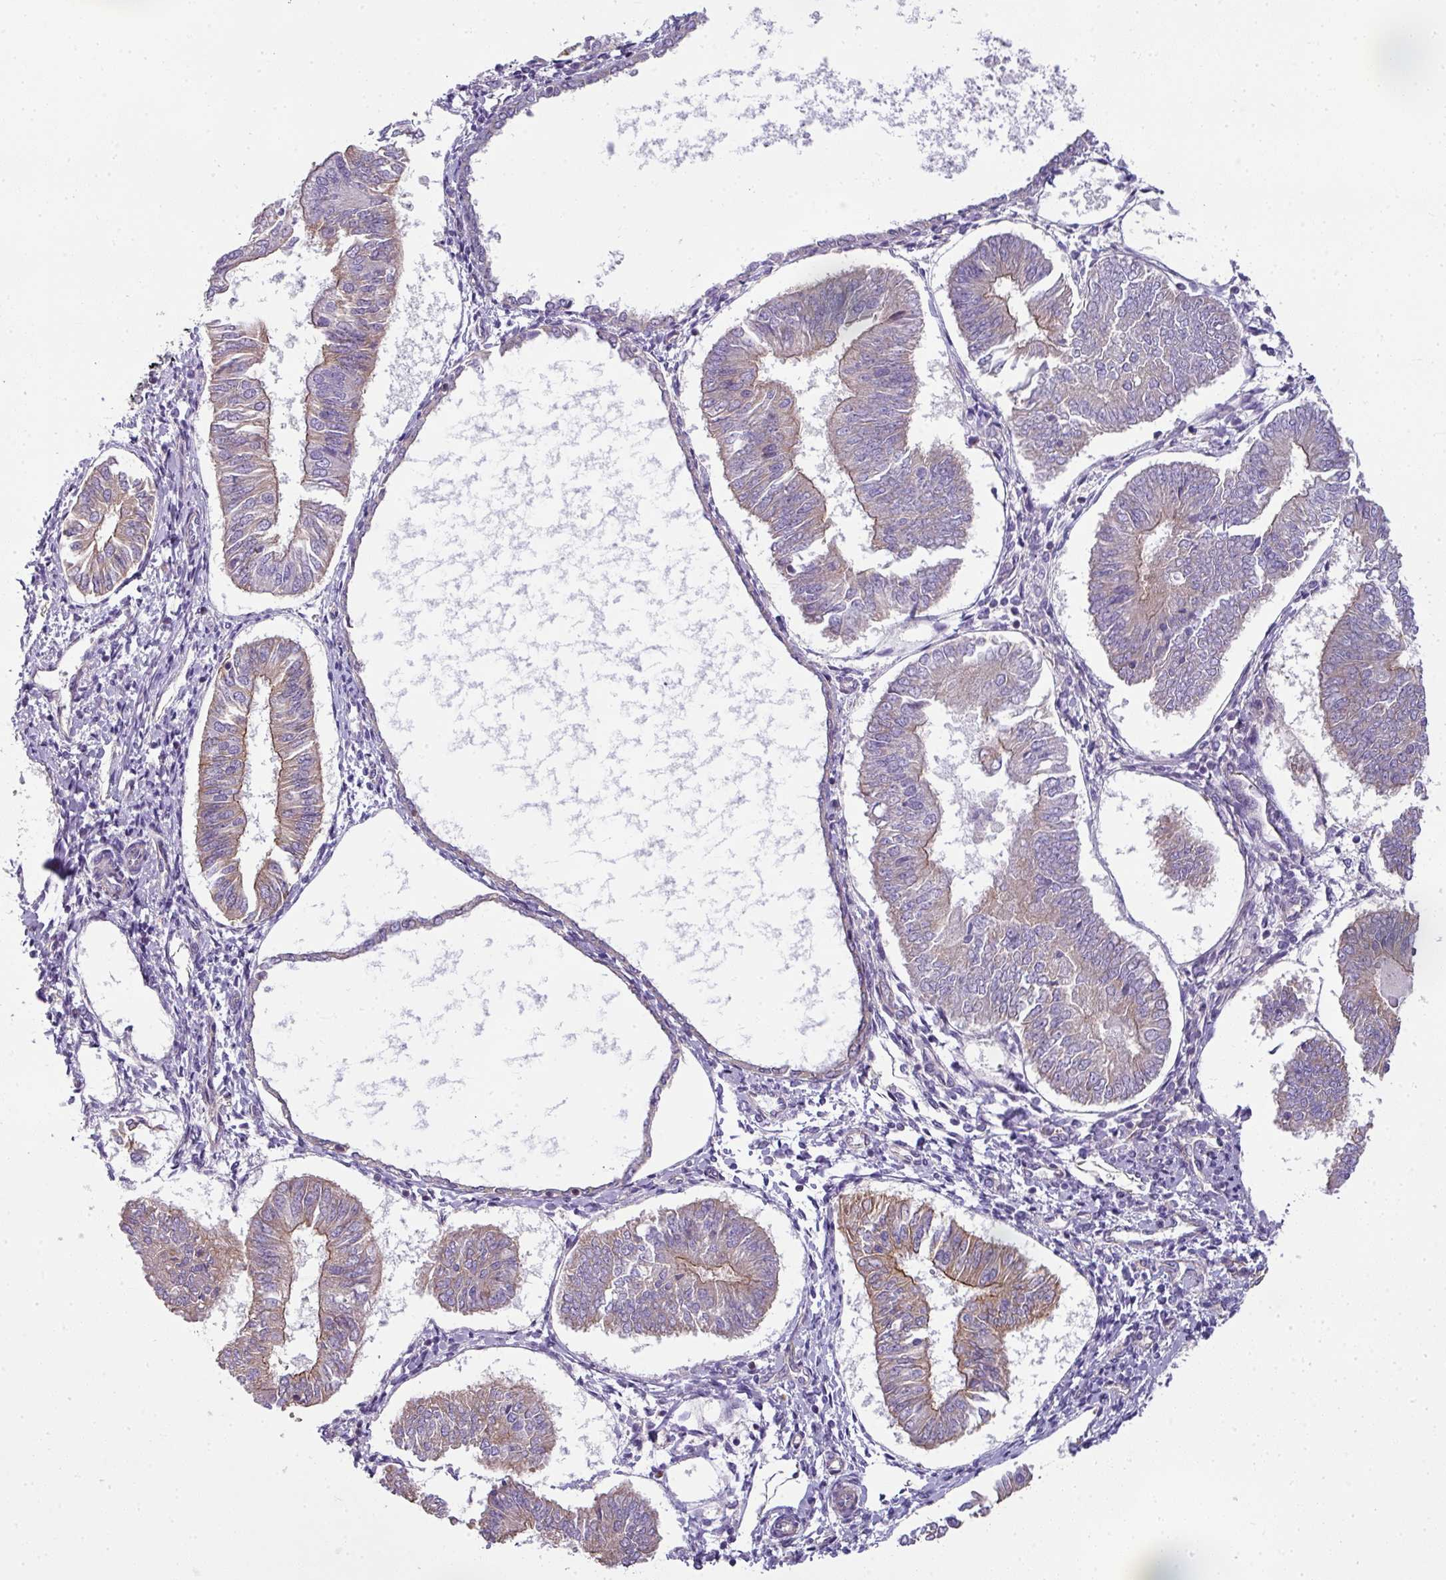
{"staining": {"intensity": "moderate", "quantity": "25%-75%", "location": "cytoplasmic/membranous"}, "tissue": "endometrial cancer", "cell_type": "Tumor cells", "image_type": "cancer", "snomed": [{"axis": "morphology", "description": "Adenocarcinoma, NOS"}, {"axis": "topography", "description": "Endometrium"}], "caption": "High-magnification brightfield microscopy of adenocarcinoma (endometrial) stained with DAB (brown) and counterstained with hematoxylin (blue). tumor cells exhibit moderate cytoplasmic/membranous staining is appreciated in about25%-75% of cells. Using DAB (brown) and hematoxylin (blue) stains, captured at high magnification using brightfield microscopy.", "gene": "PALS2", "patient": {"sex": "female", "age": 58}}